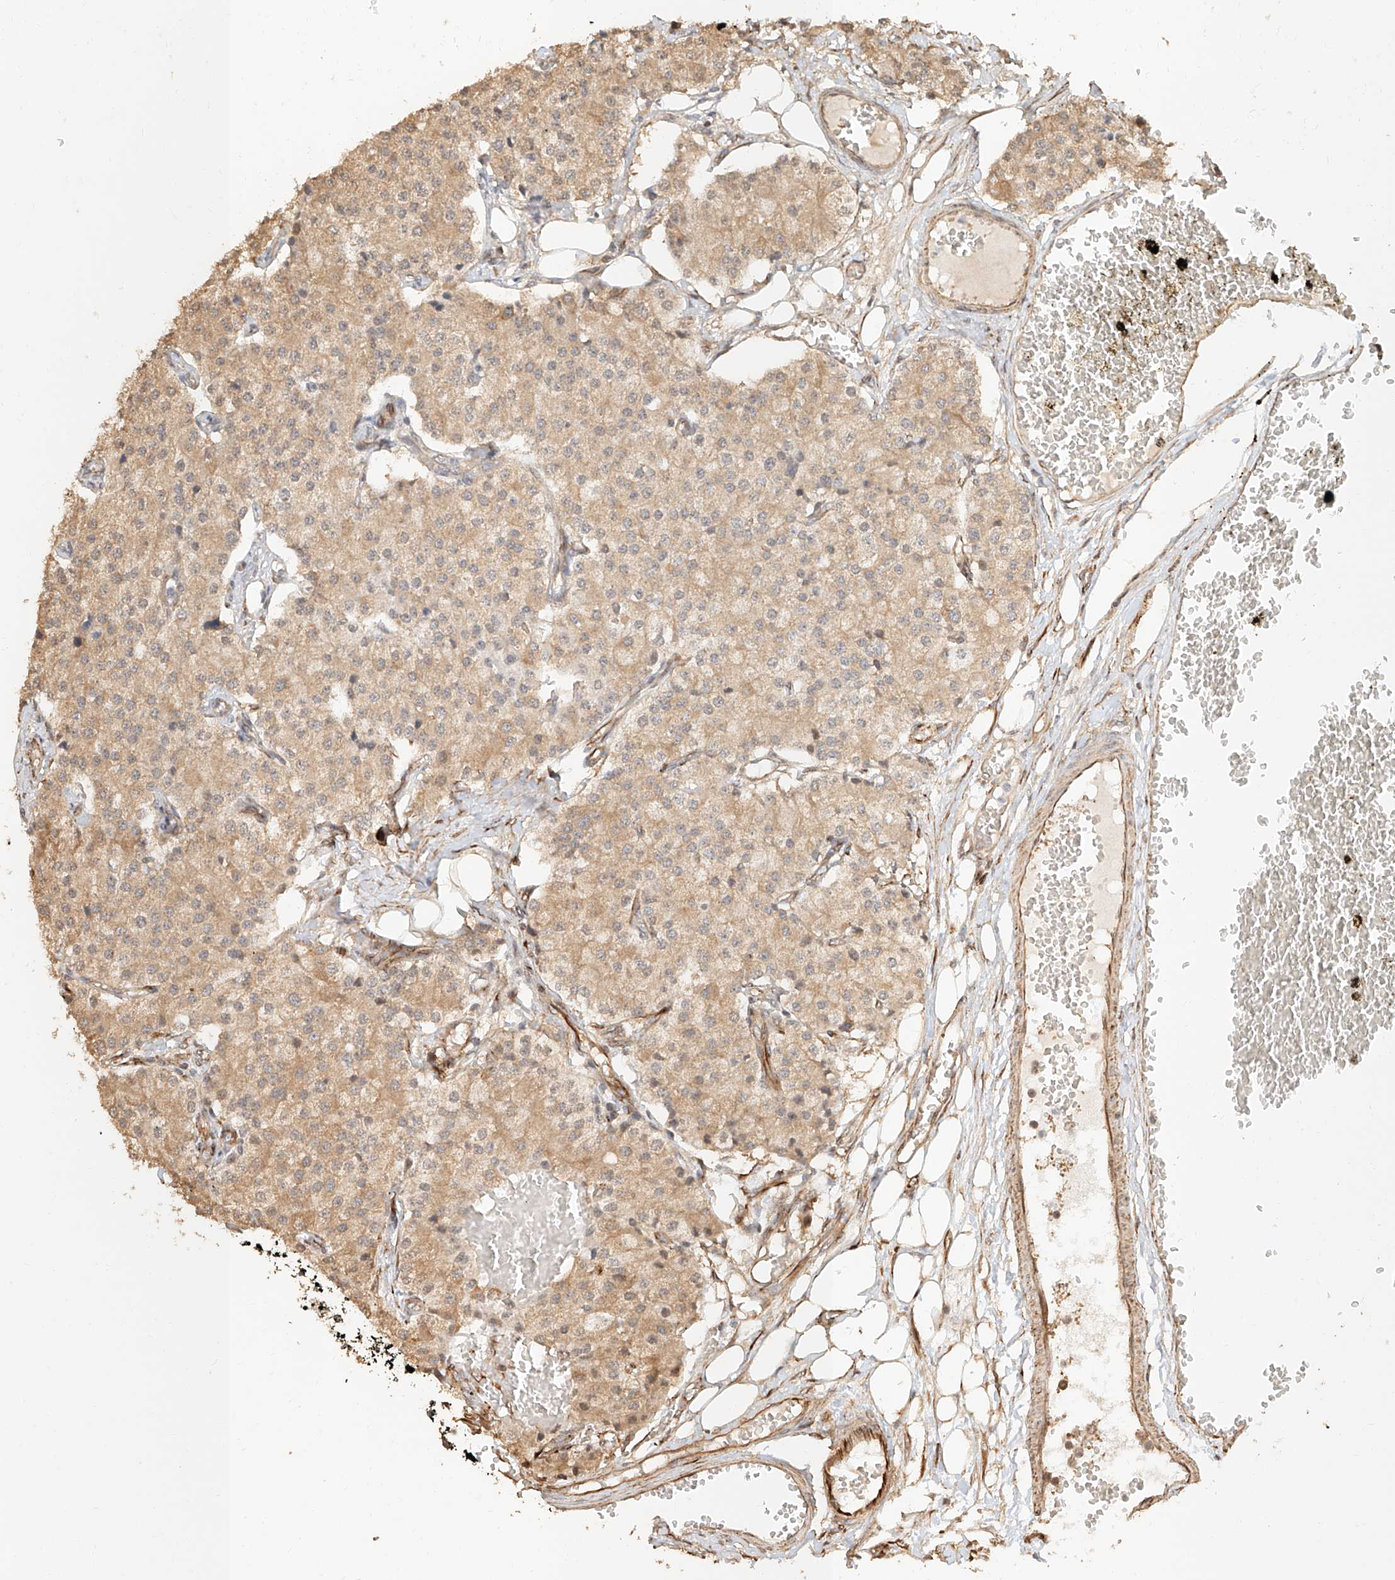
{"staining": {"intensity": "weak", "quantity": ">75%", "location": "cytoplasmic/membranous"}, "tissue": "carcinoid", "cell_type": "Tumor cells", "image_type": "cancer", "snomed": [{"axis": "morphology", "description": "Carcinoid, malignant, NOS"}, {"axis": "topography", "description": "Colon"}], "caption": "Carcinoid was stained to show a protein in brown. There is low levels of weak cytoplasmic/membranous staining in about >75% of tumor cells. The staining is performed using DAB brown chromogen to label protein expression. The nuclei are counter-stained blue using hematoxylin.", "gene": "NAP1L1", "patient": {"sex": "female", "age": 52}}